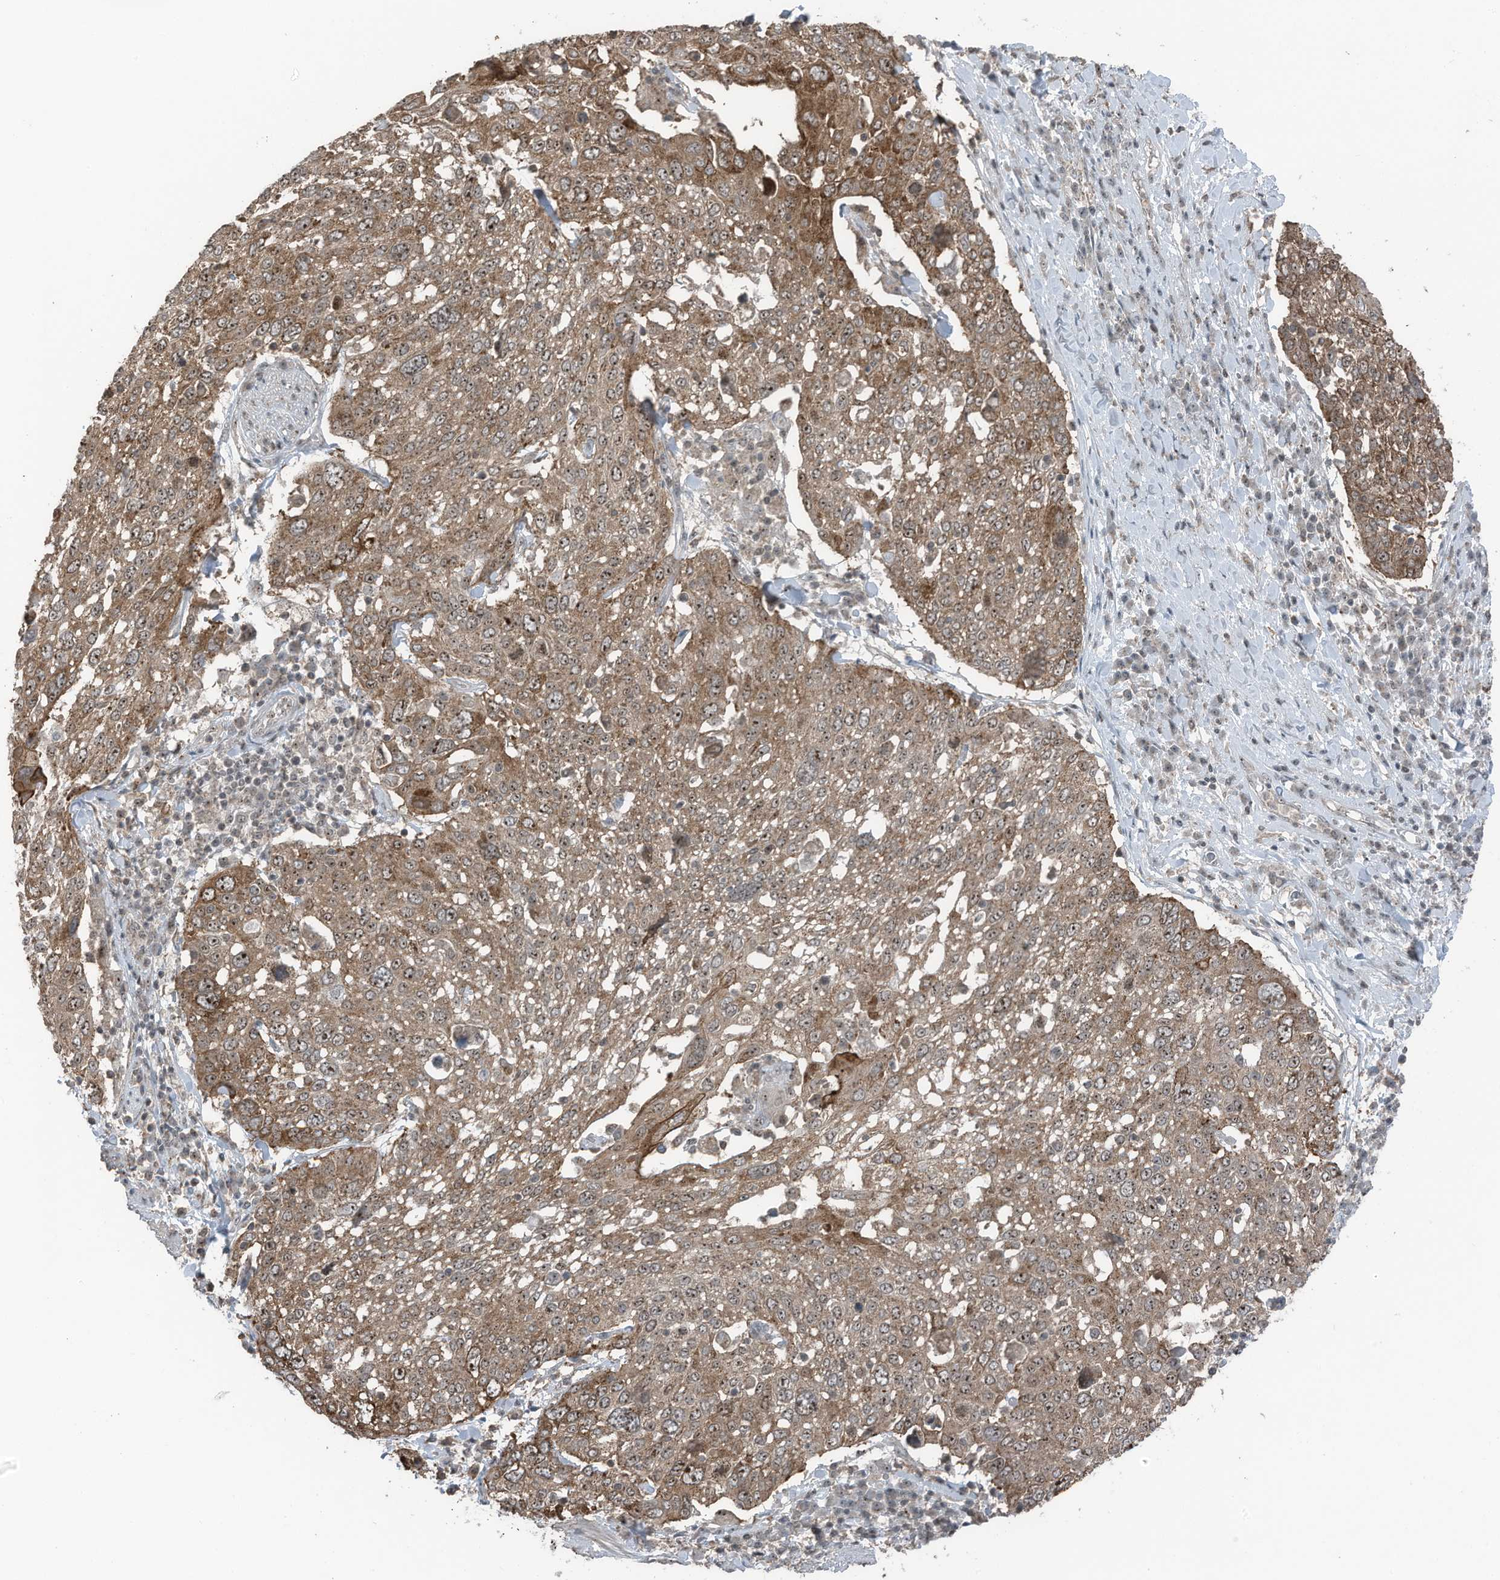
{"staining": {"intensity": "moderate", "quantity": ">75%", "location": "cytoplasmic/membranous,nuclear"}, "tissue": "lung cancer", "cell_type": "Tumor cells", "image_type": "cancer", "snomed": [{"axis": "morphology", "description": "Squamous cell carcinoma, NOS"}, {"axis": "topography", "description": "Lung"}], "caption": "High-magnification brightfield microscopy of lung cancer (squamous cell carcinoma) stained with DAB (brown) and counterstained with hematoxylin (blue). tumor cells exhibit moderate cytoplasmic/membranous and nuclear expression is appreciated in approximately>75% of cells. The staining was performed using DAB (3,3'-diaminobenzidine), with brown indicating positive protein expression. Nuclei are stained blue with hematoxylin.", "gene": "UTP3", "patient": {"sex": "male", "age": 65}}